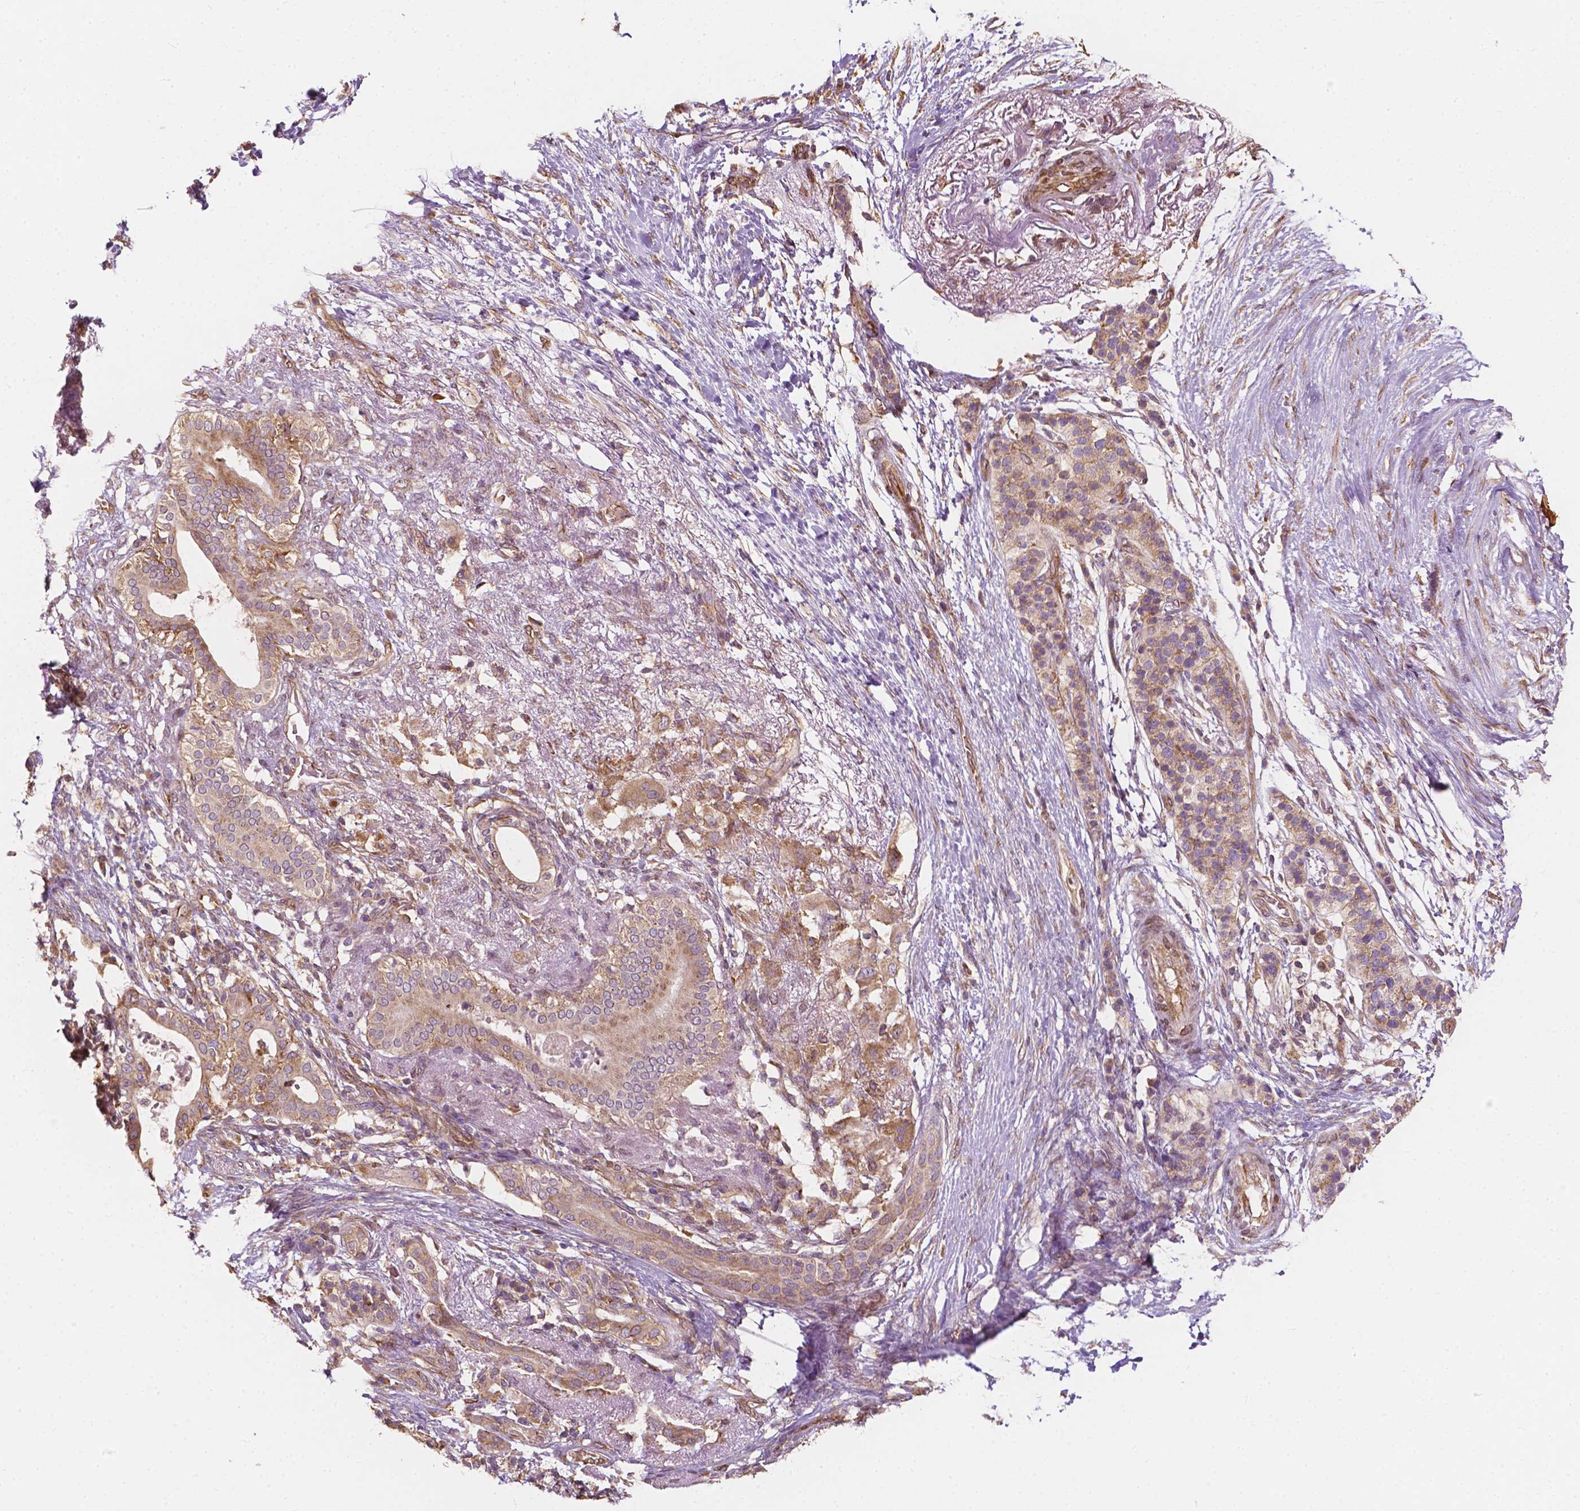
{"staining": {"intensity": "moderate", "quantity": ">75%", "location": "cytoplasmic/membranous"}, "tissue": "pancreatic cancer", "cell_type": "Tumor cells", "image_type": "cancer", "snomed": [{"axis": "morphology", "description": "Adenocarcinoma, NOS"}, {"axis": "topography", "description": "Pancreas"}], "caption": "Pancreatic cancer tissue shows moderate cytoplasmic/membranous positivity in approximately >75% of tumor cells", "gene": "G3BP1", "patient": {"sex": "female", "age": 72}}